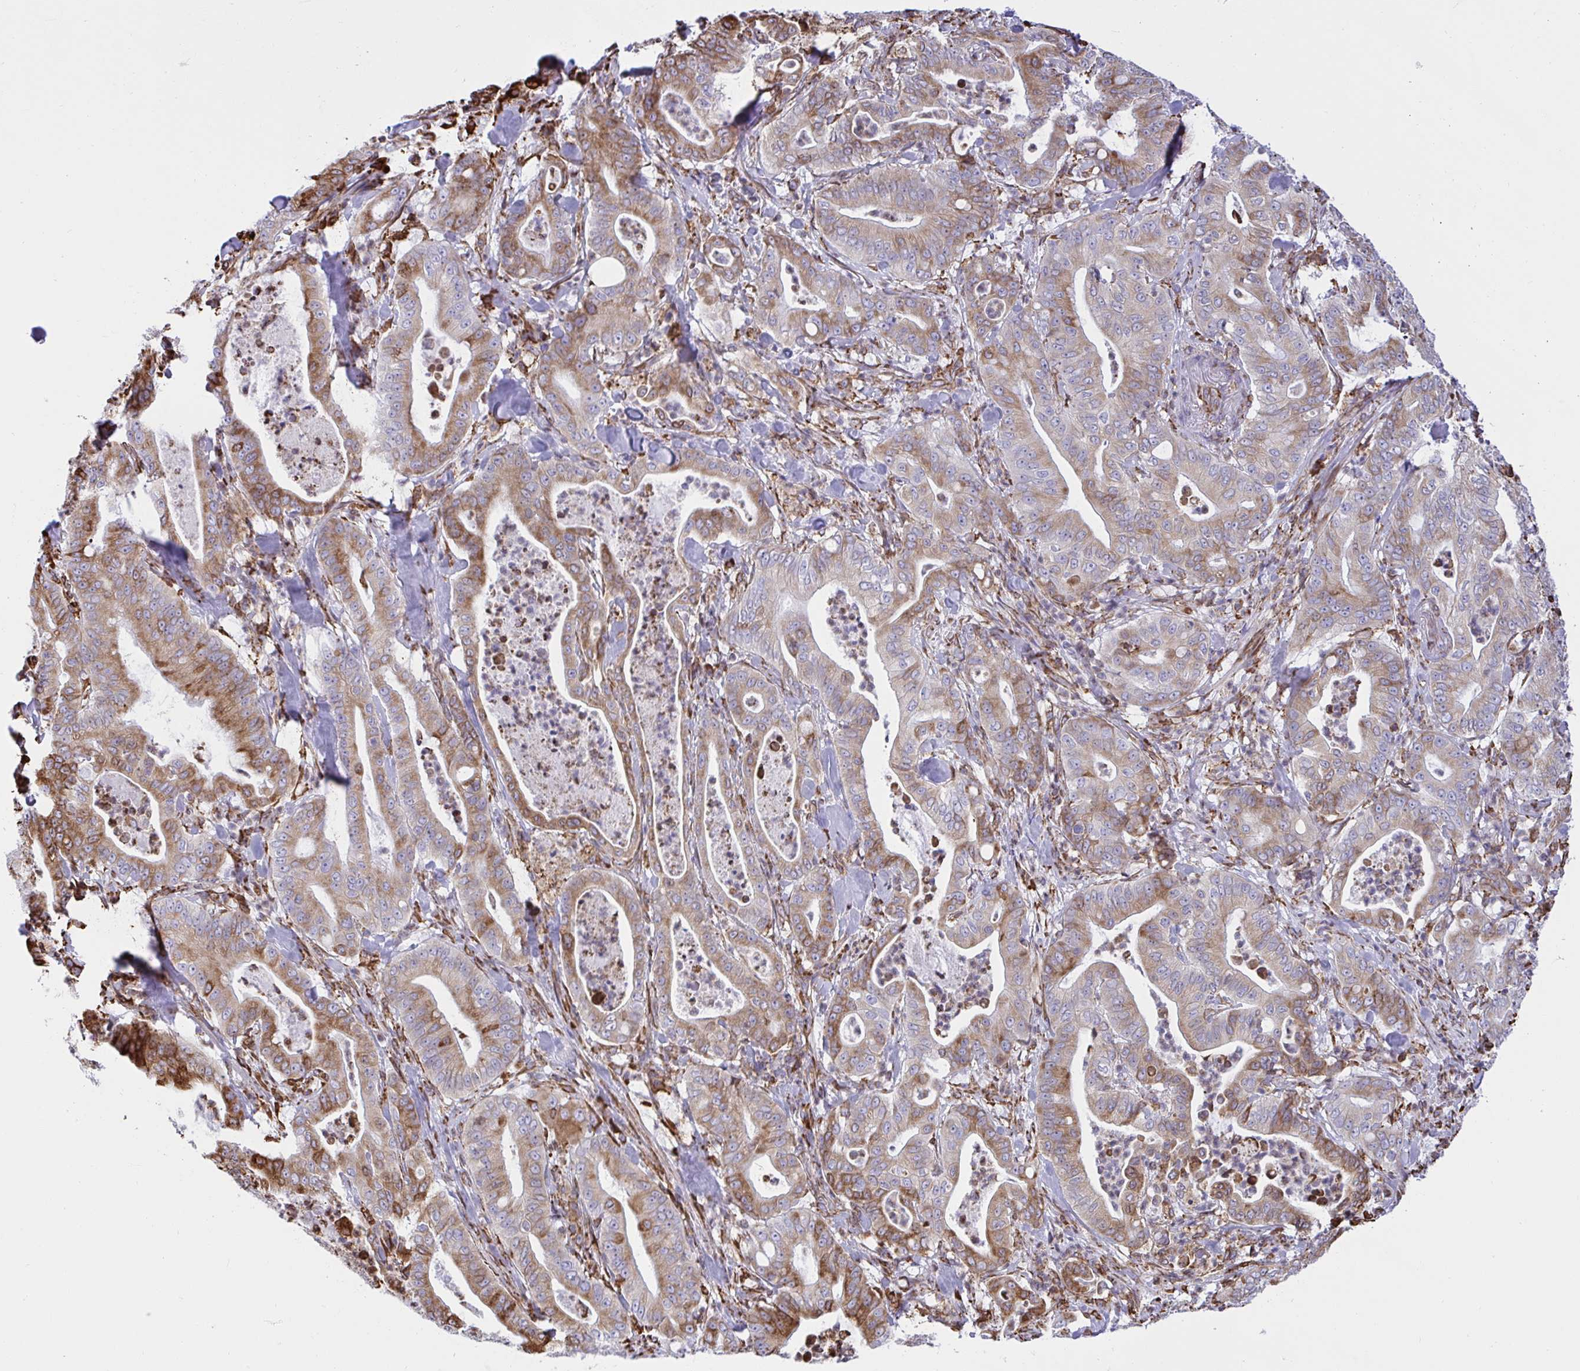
{"staining": {"intensity": "moderate", "quantity": "25%-75%", "location": "cytoplasmic/membranous"}, "tissue": "pancreatic cancer", "cell_type": "Tumor cells", "image_type": "cancer", "snomed": [{"axis": "morphology", "description": "Adenocarcinoma, NOS"}, {"axis": "topography", "description": "Pancreas"}], "caption": "Protein expression analysis of human pancreatic cancer reveals moderate cytoplasmic/membranous positivity in about 25%-75% of tumor cells.", "gene": "CLGN", "patient": {"sex": "male", "age": 71}}